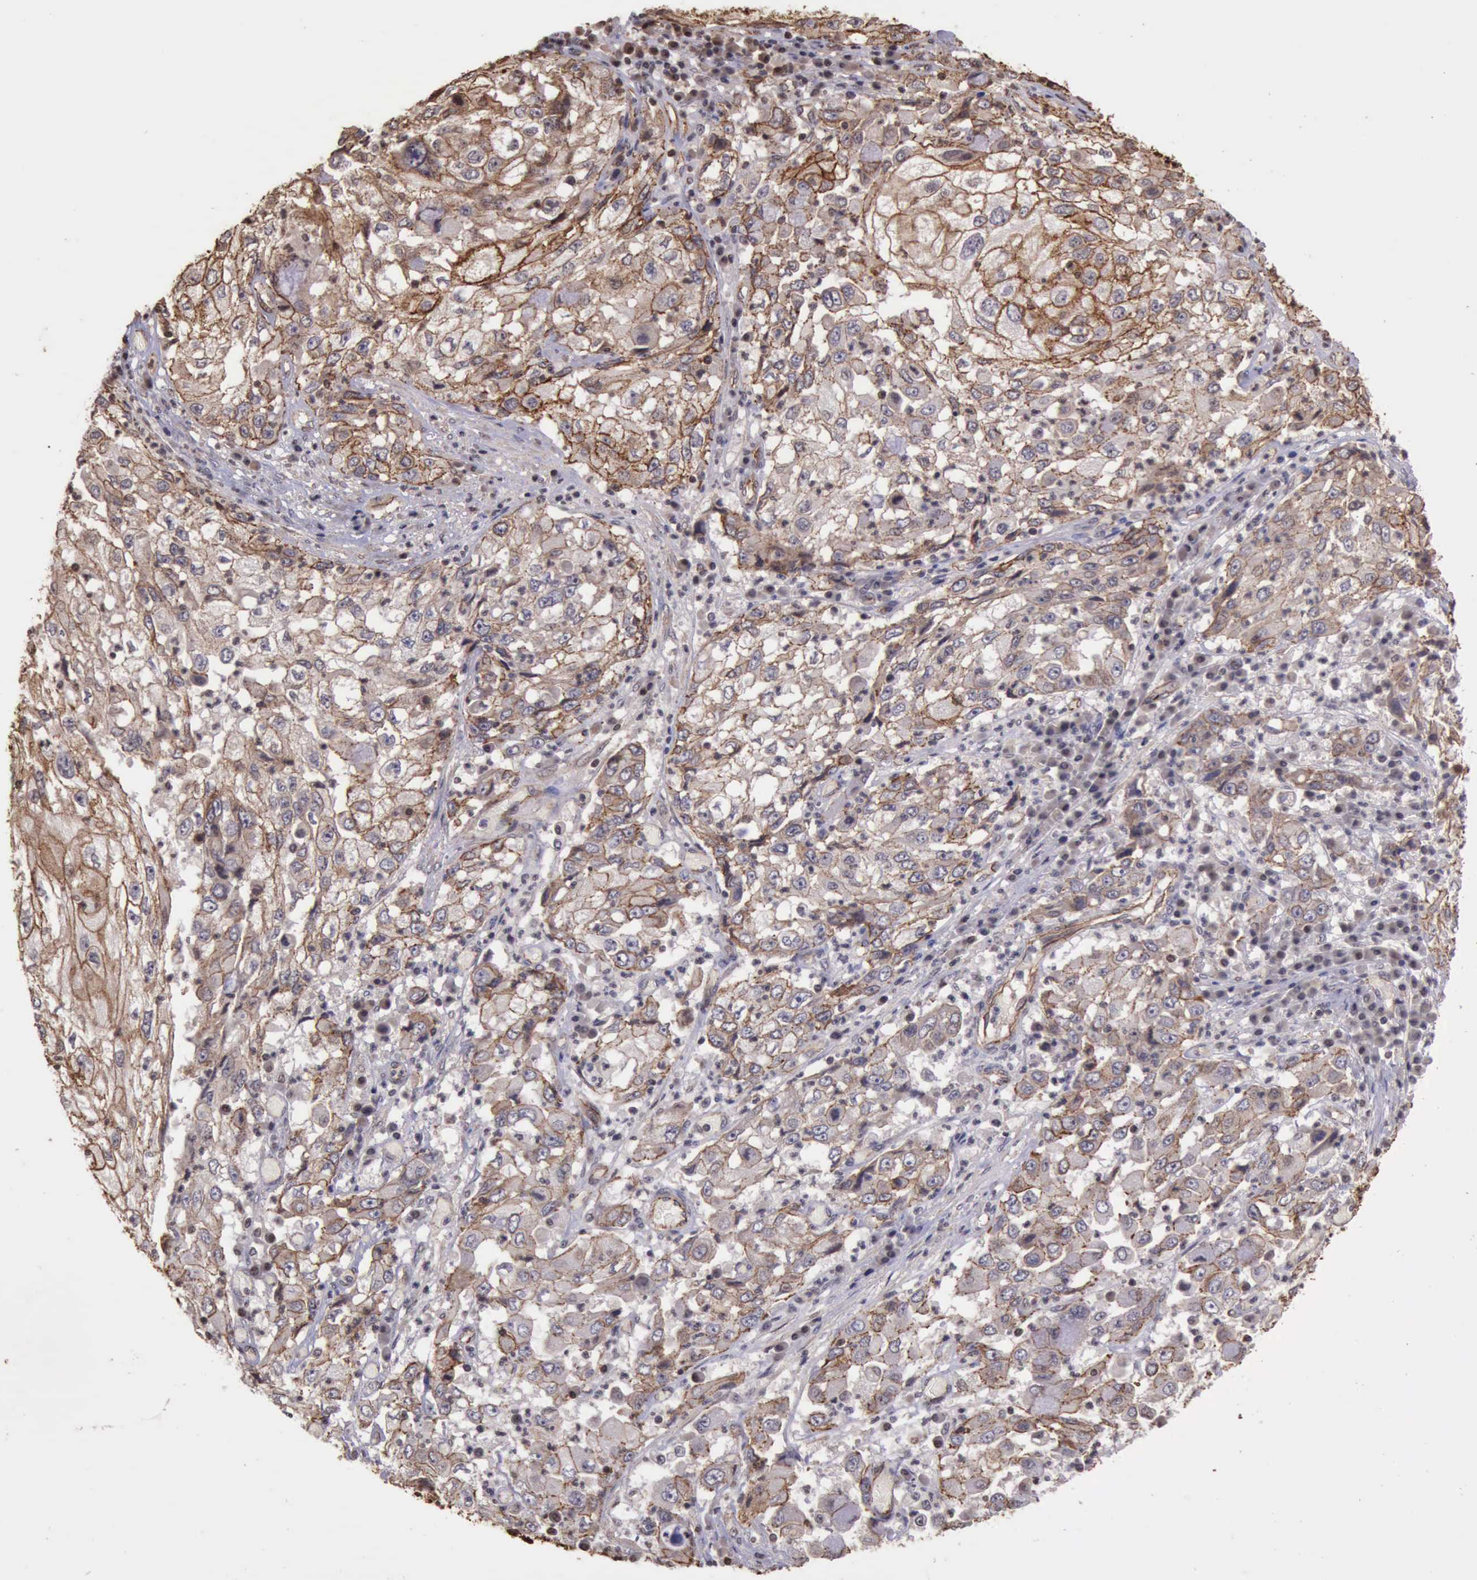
{"staining": {"intensity": "moderate", "quantity": ">75%", "location": "cytoplasmic/membranous"}, "tissue": "cervical cancer", "cell_type": "Tumor cells", "image_type": "cancer", "snomed": [{"axis": "morphology", "description": "Squamous cell carcinoma, NOS"}, {"axis": "topography", "description": "Cervix"}], "caption": "This histopathology image reveals IHC staining of cervical cancer (squamous cell carcinoma), with medium moderate cytoplasmic/membranous staining in approximately >75% of tumor cells.", "gene": "CTNNB1", "patient": {"sex": "female", "age": 36}}